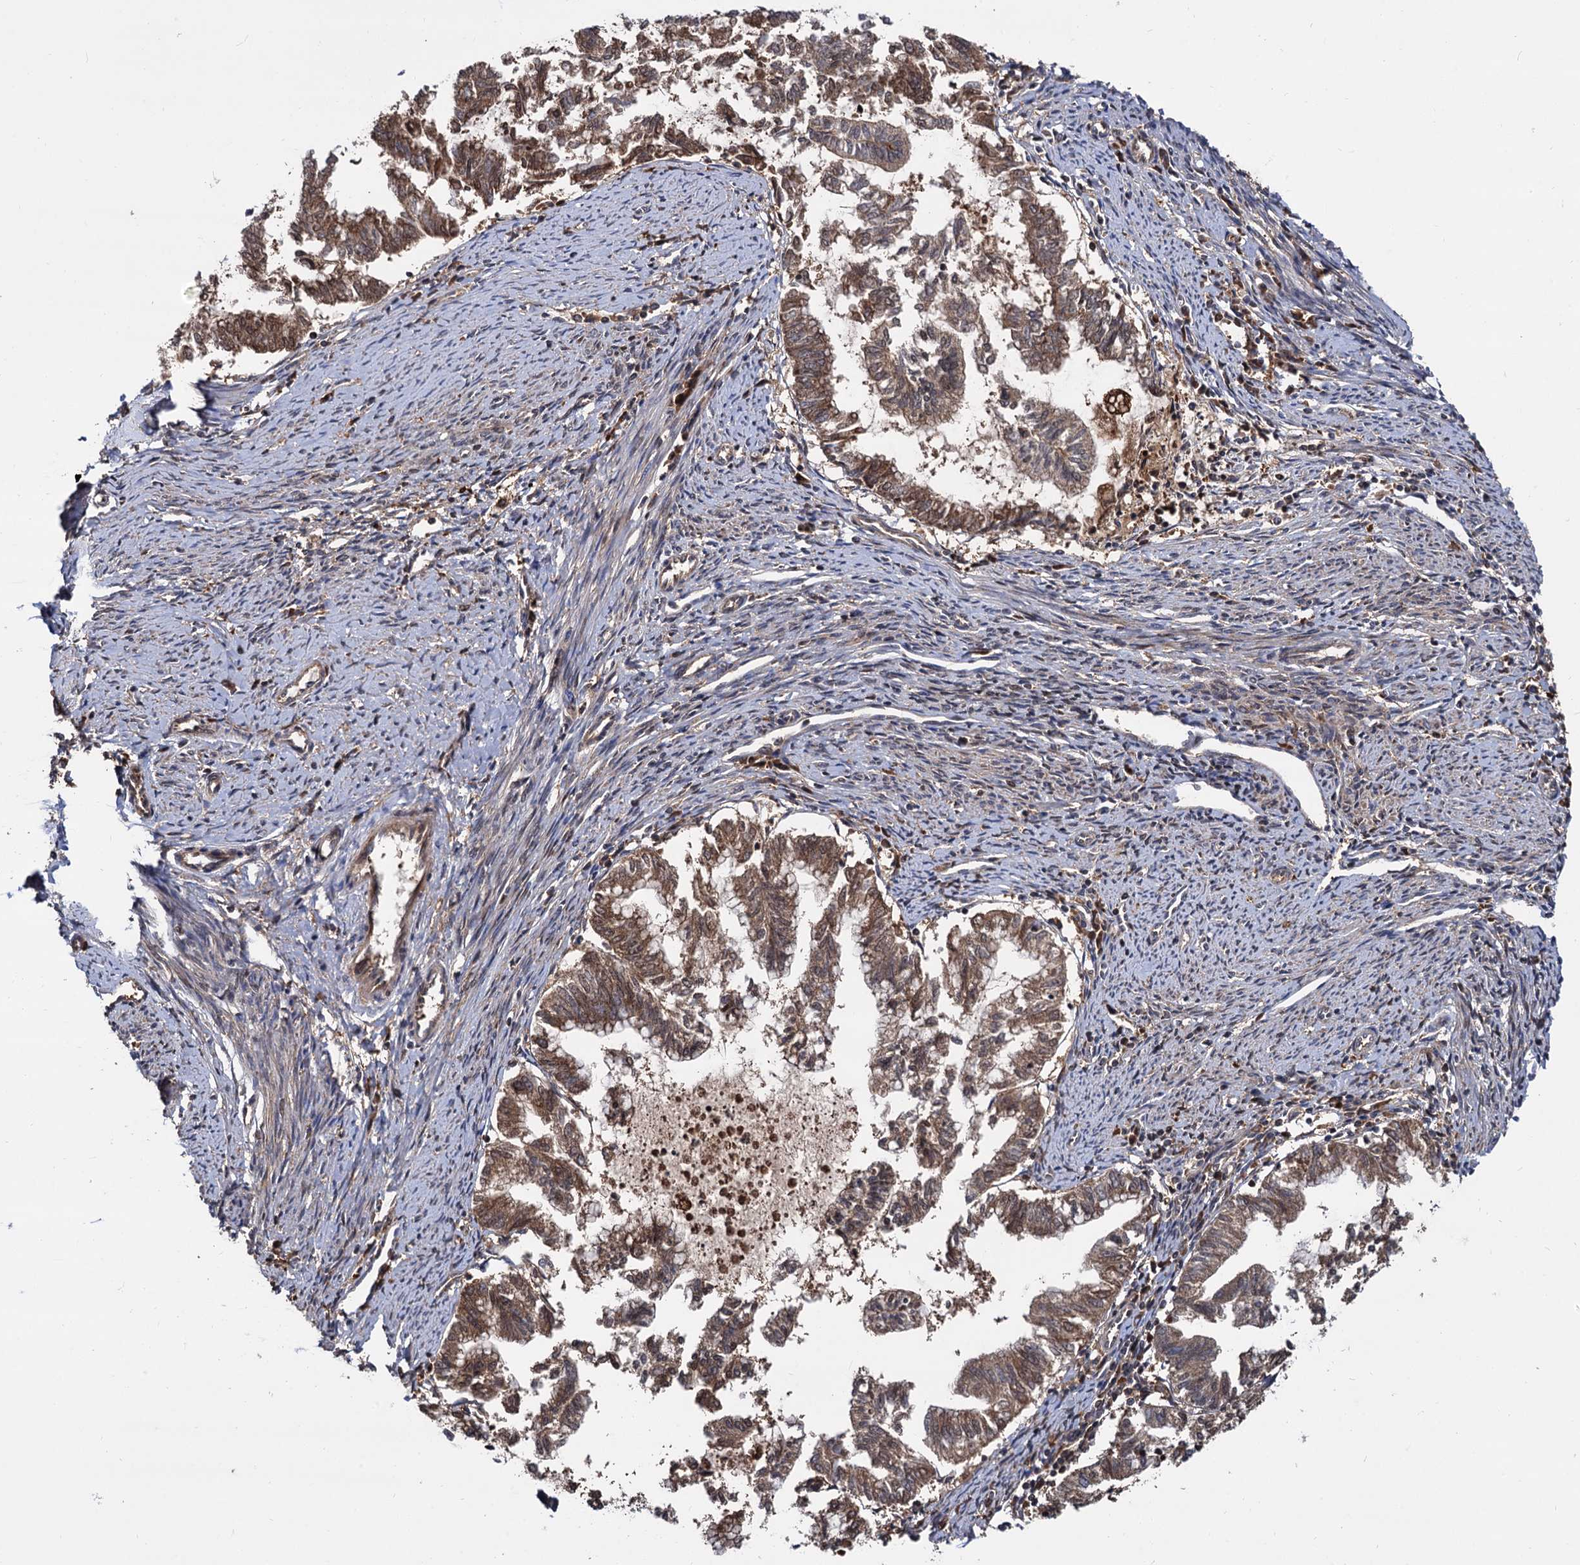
{"staining": {"intensity": "moderate", "quantity": ">75%", "location": "cytoplasmic/membranous,nuclear"}, "tissue": "endometrial cancer", "cell_type": "Tumor cells", "image_type": "cancer", "snomed": [{"axis": "morphology", "description": "Adenocarcinoma, NOS"}, {"axis": "topography", "description": "Endometrium"}], "caption": "A high-resolution photomicrograph shows immunohistochemistry staining of adenocarcinoma (endometrial), which shows moderate cytoplasmic/membranous and nuclear positivity in about >75% of tumor cells.", "gene": "SELENOP", "patient": {"sex": "female", "age": 79}}